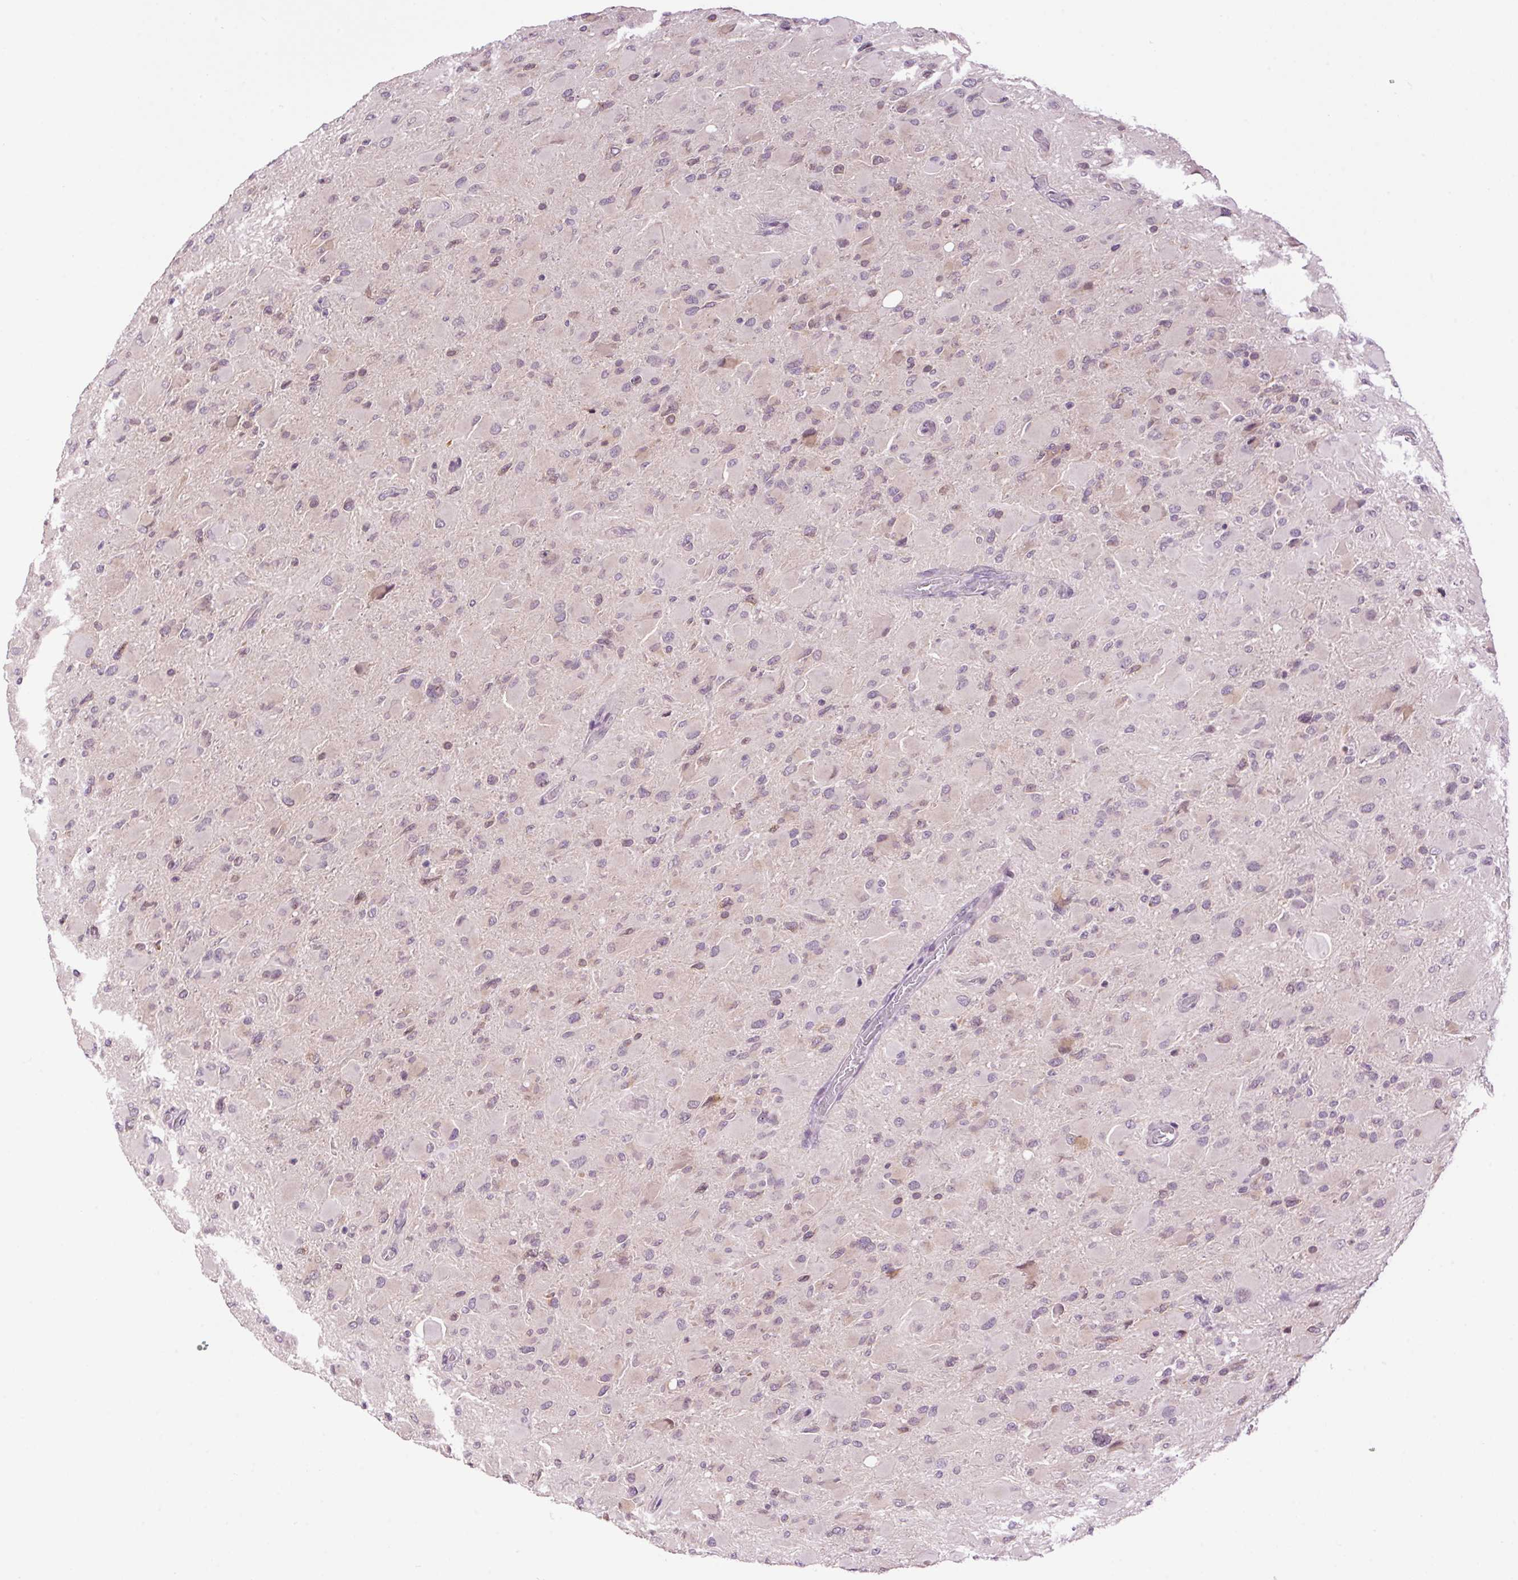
{"staining": {"intensity": "negative", "quantity": "none", "location": "none"}, "tissue": "glioma", "cell_type": "Tumor cells", "image_type": "cancer", "snomed": [{"axis": "morphology", "description": "Glioma, malignant, High grade"}, {"axis": "topography", "description": "Cerebral cortex"}], "caption": "Protein analysis of glioma reveals no significant staining in tumor cells.", "gene": "SMIM13", "patient": {"sex": "female", "age": 36}}